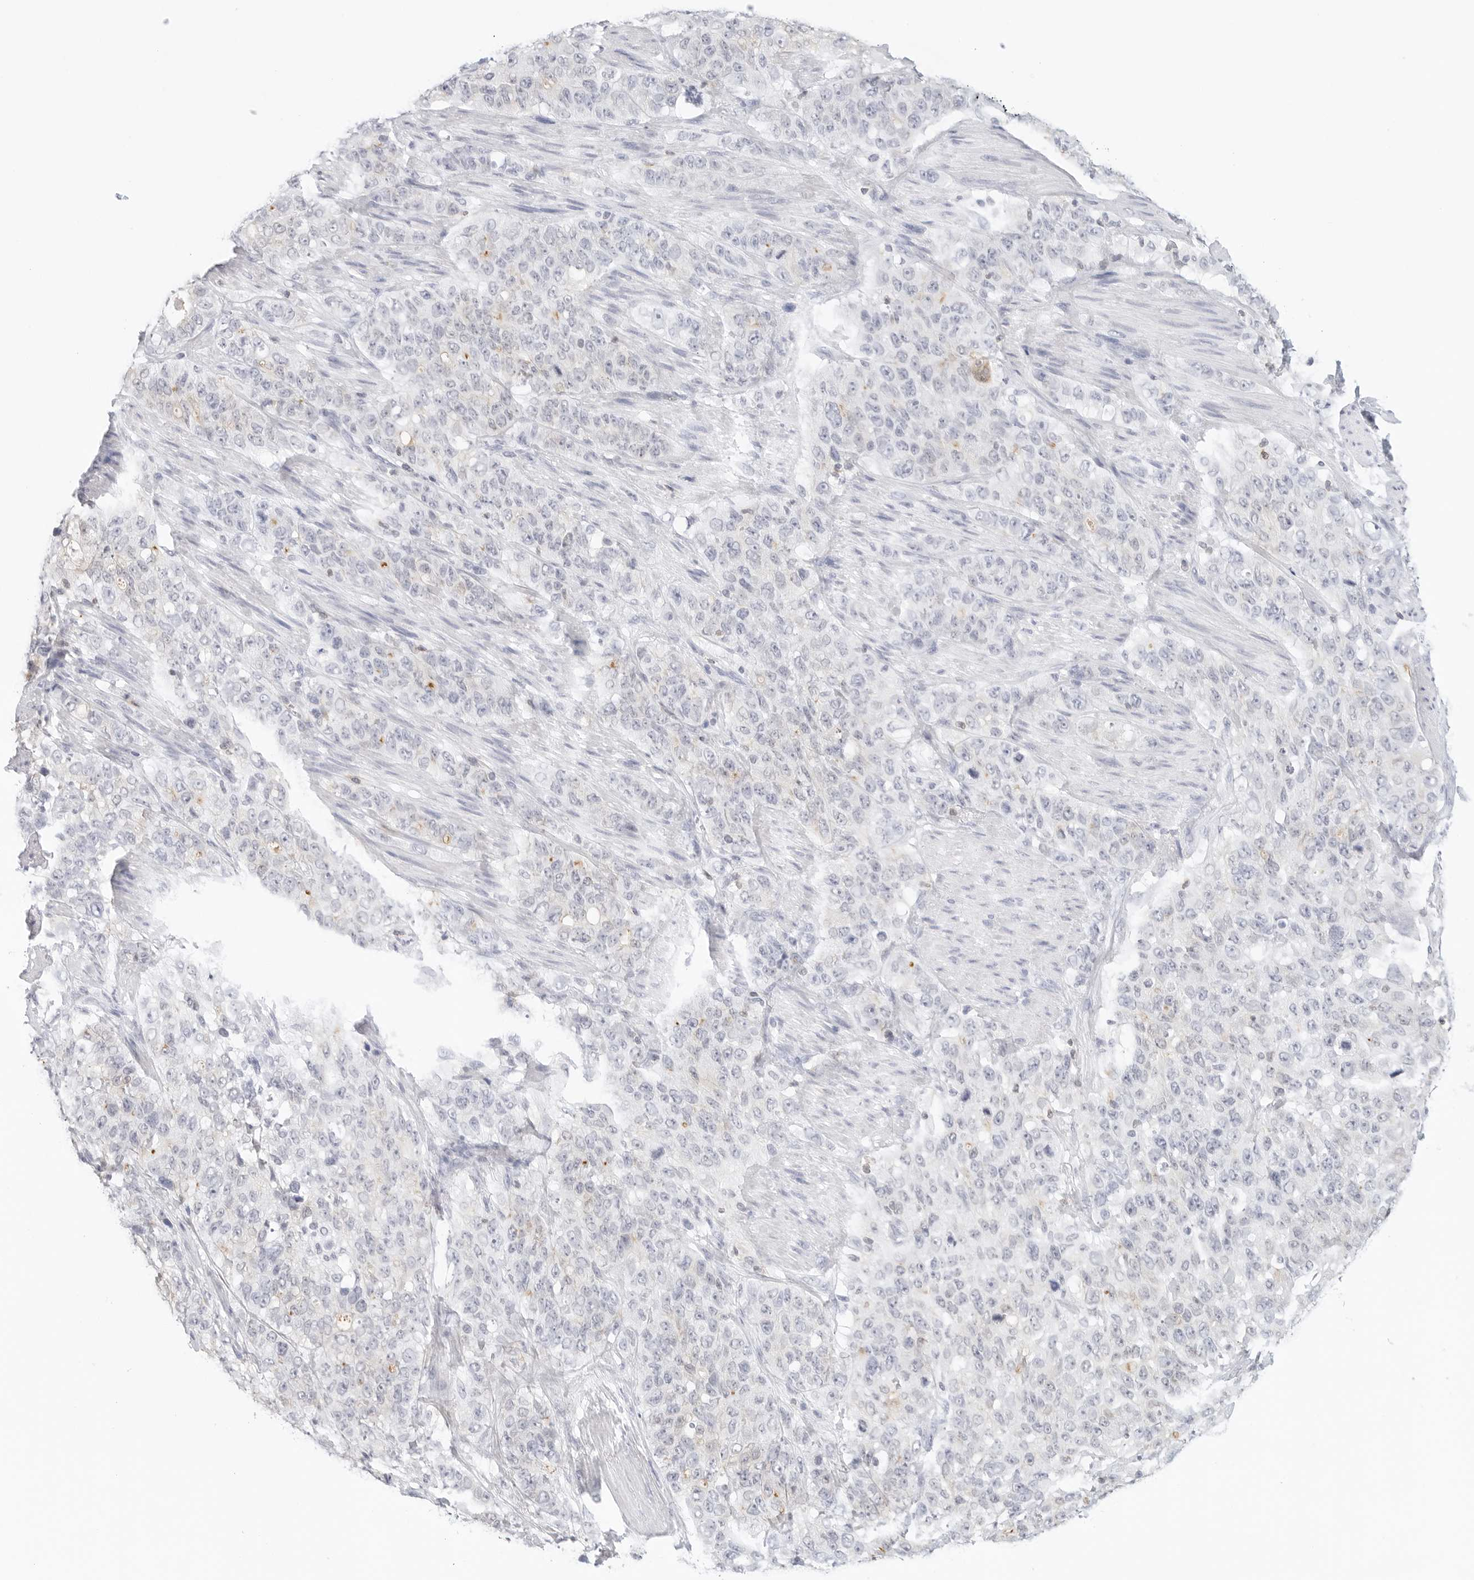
{"staining": {"intensity": "negative", "quantity": "none", "location": "none"}, "tissue": "stomach cancer", "cell_type": "Tumor cells", "image_type": "cancer", "snomed": [{"axis": "morphology", "description": "Adenocarcinoma, NOS"}, {"axis": "topography", "description": "Stomach"}], "caption": "Immunohistochemistry (IHC) micrograph of neoplastic tissue: human stomach cancer (adenocarcinoma) stained with DAB (3,3'-diaminobenzidine) reveals no significant protein positivity in tumor cells.", "gene": "SLC9A3R1", "patient": {"sex": "male", "age": 48}}